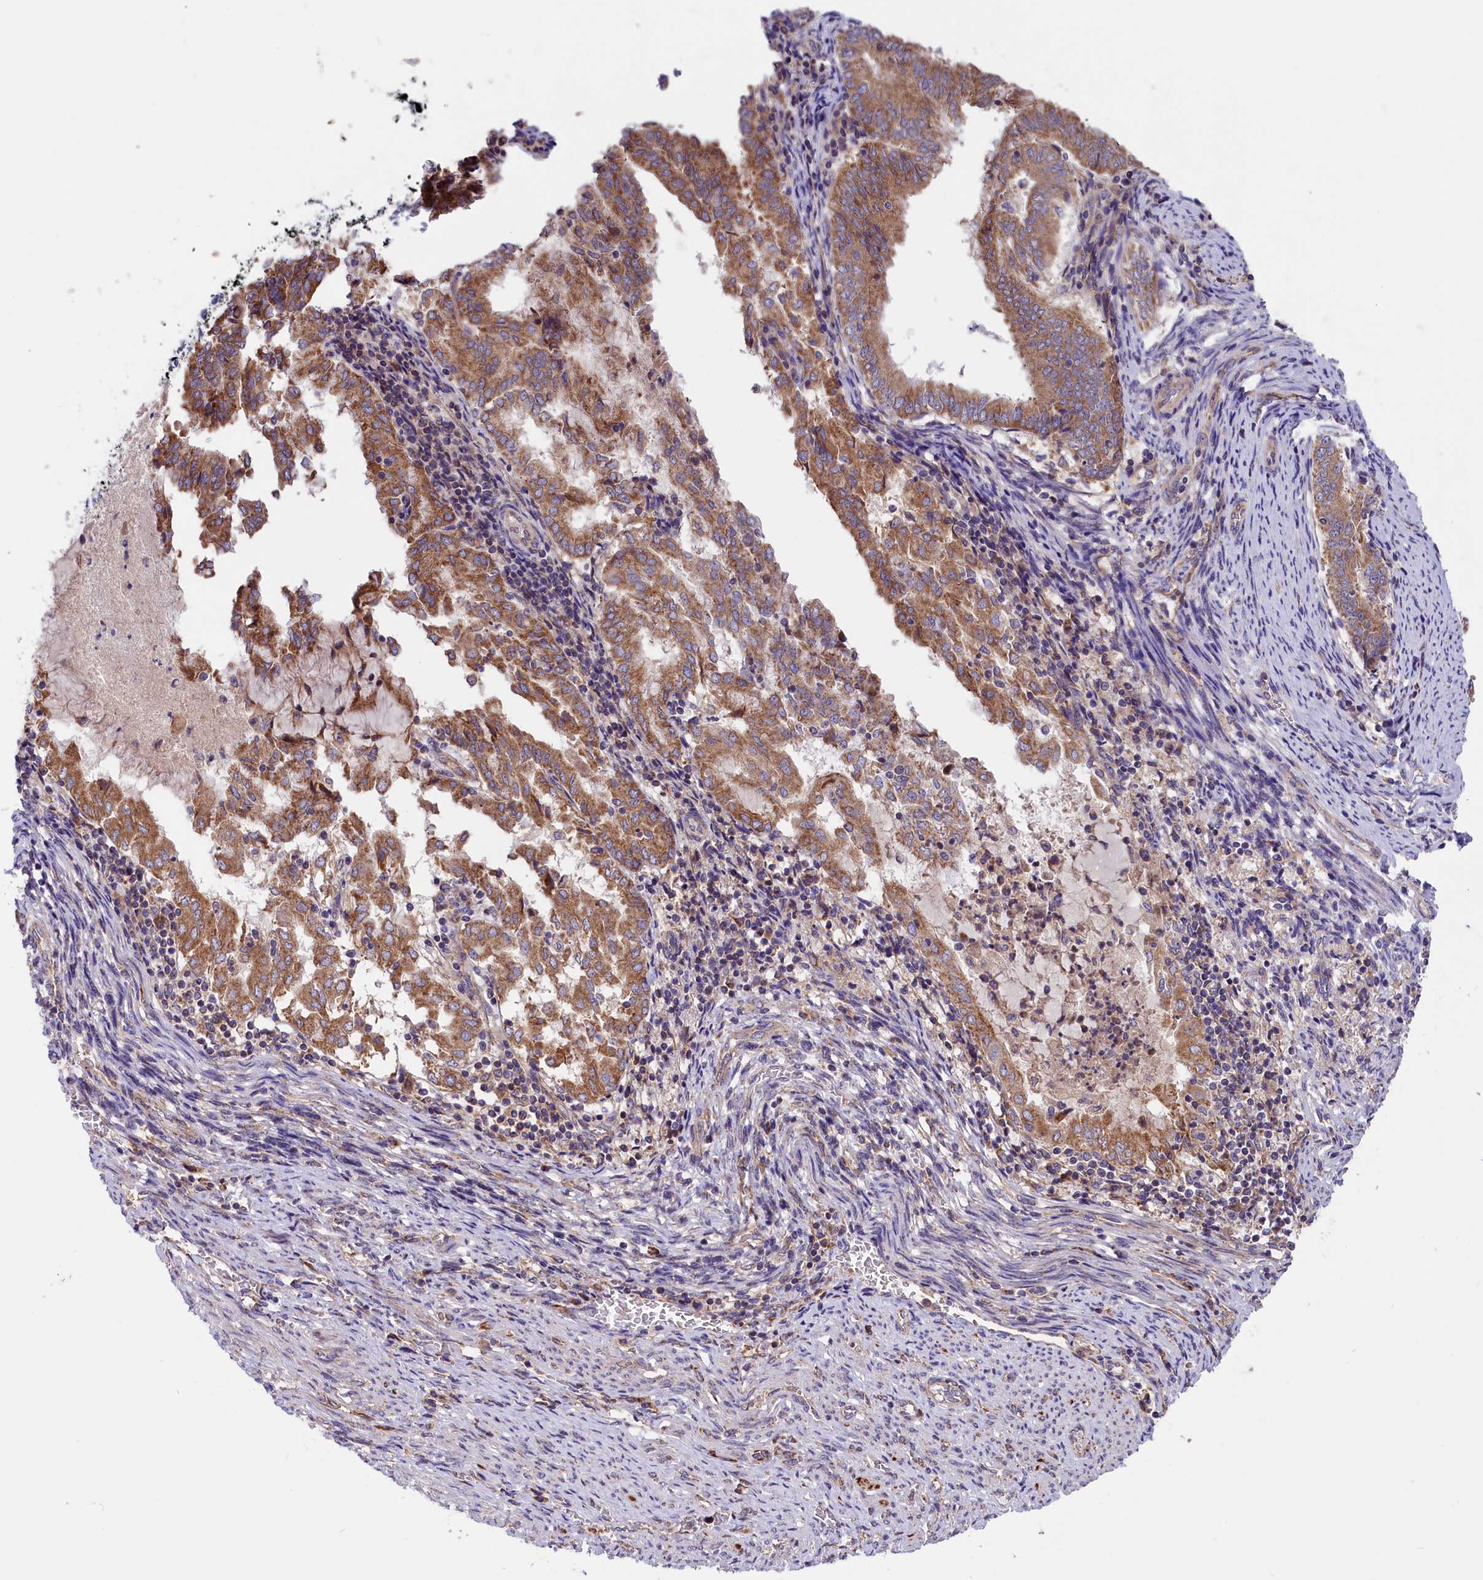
{"staining": {"intensity": "moderate", "quantity": ">75%", "location": "cytoplasmic/membranous"}, "tissue": "endometrial cancer", "cell_type": "Tumor cells", "image_type": "cancer", "snomed": [{"axis": "morphology", "description": "Adenocarcinoma, NOS"}, {"axis": "topography", "description": "Endometrium"}], "caption": "Immunohistochemical staining of human adenocarcinoma (endometrial) shows medium levels of moderate cytoplasmic/membranous expression in approximately >75% of tumor cells.", "gene": "DNAJB9", "patient": {"sex": "female", "age": 80}}